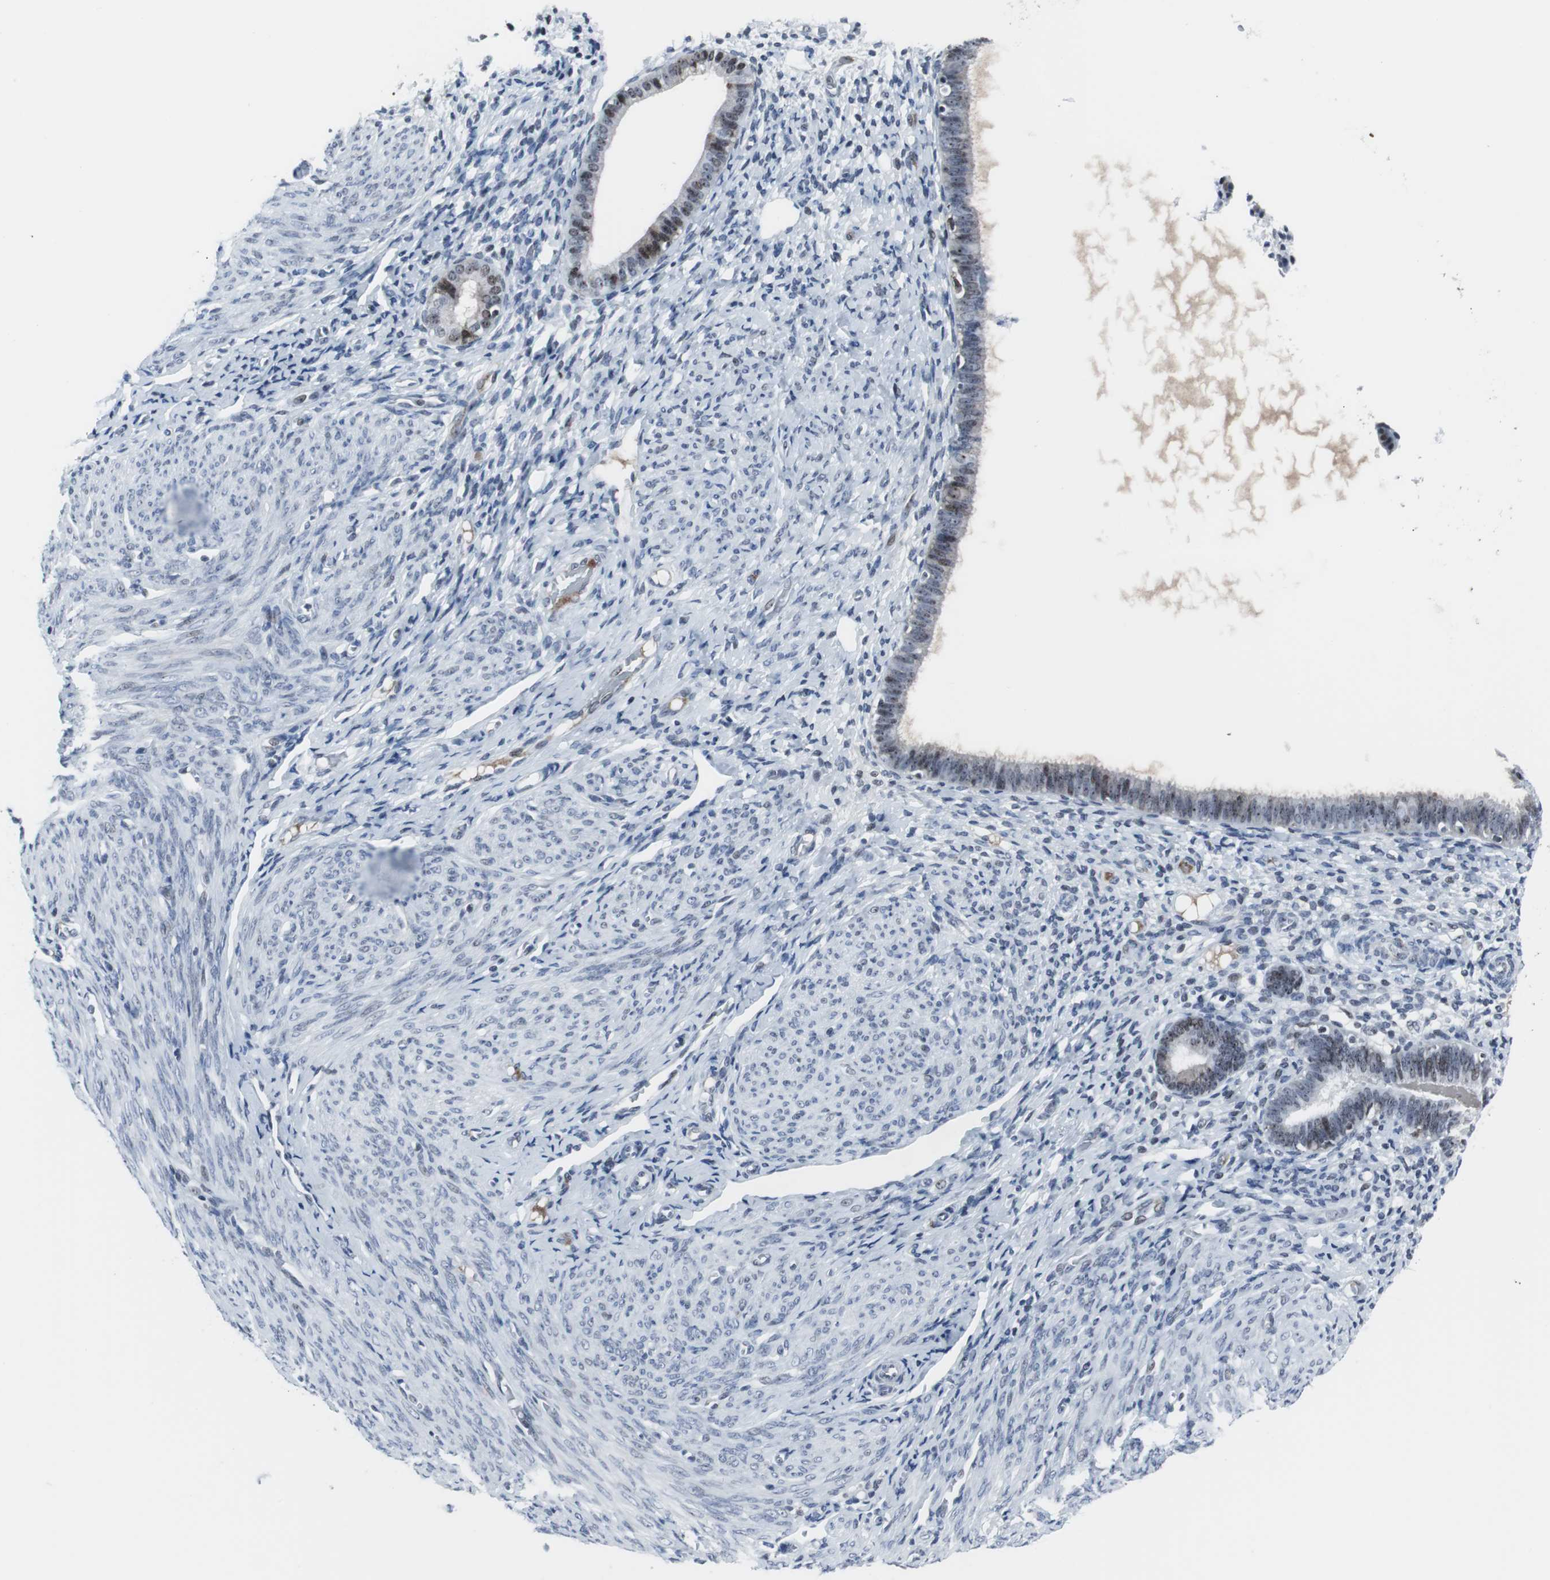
{"staining": {"intensity": "negative", "quantity": "none", "location": "none"}, "tissue": "endometrium", "cell_type": "Cells in endometrial stroma", "image_type": "normal", "snomed": [{"axis": "morphology", "description": "Normal tissue, NOS"}, {"axis": "topography", "description": "Endometrium"}], "caption": "Endometrium was stained to show a protein in brown. There is no significant staining in cells in endometrial stroma. (DAB immunohistochemistry with hematoxylin counter stain).", "gene": "DOK1", "patient": {"sex": "female", "age": 61}}